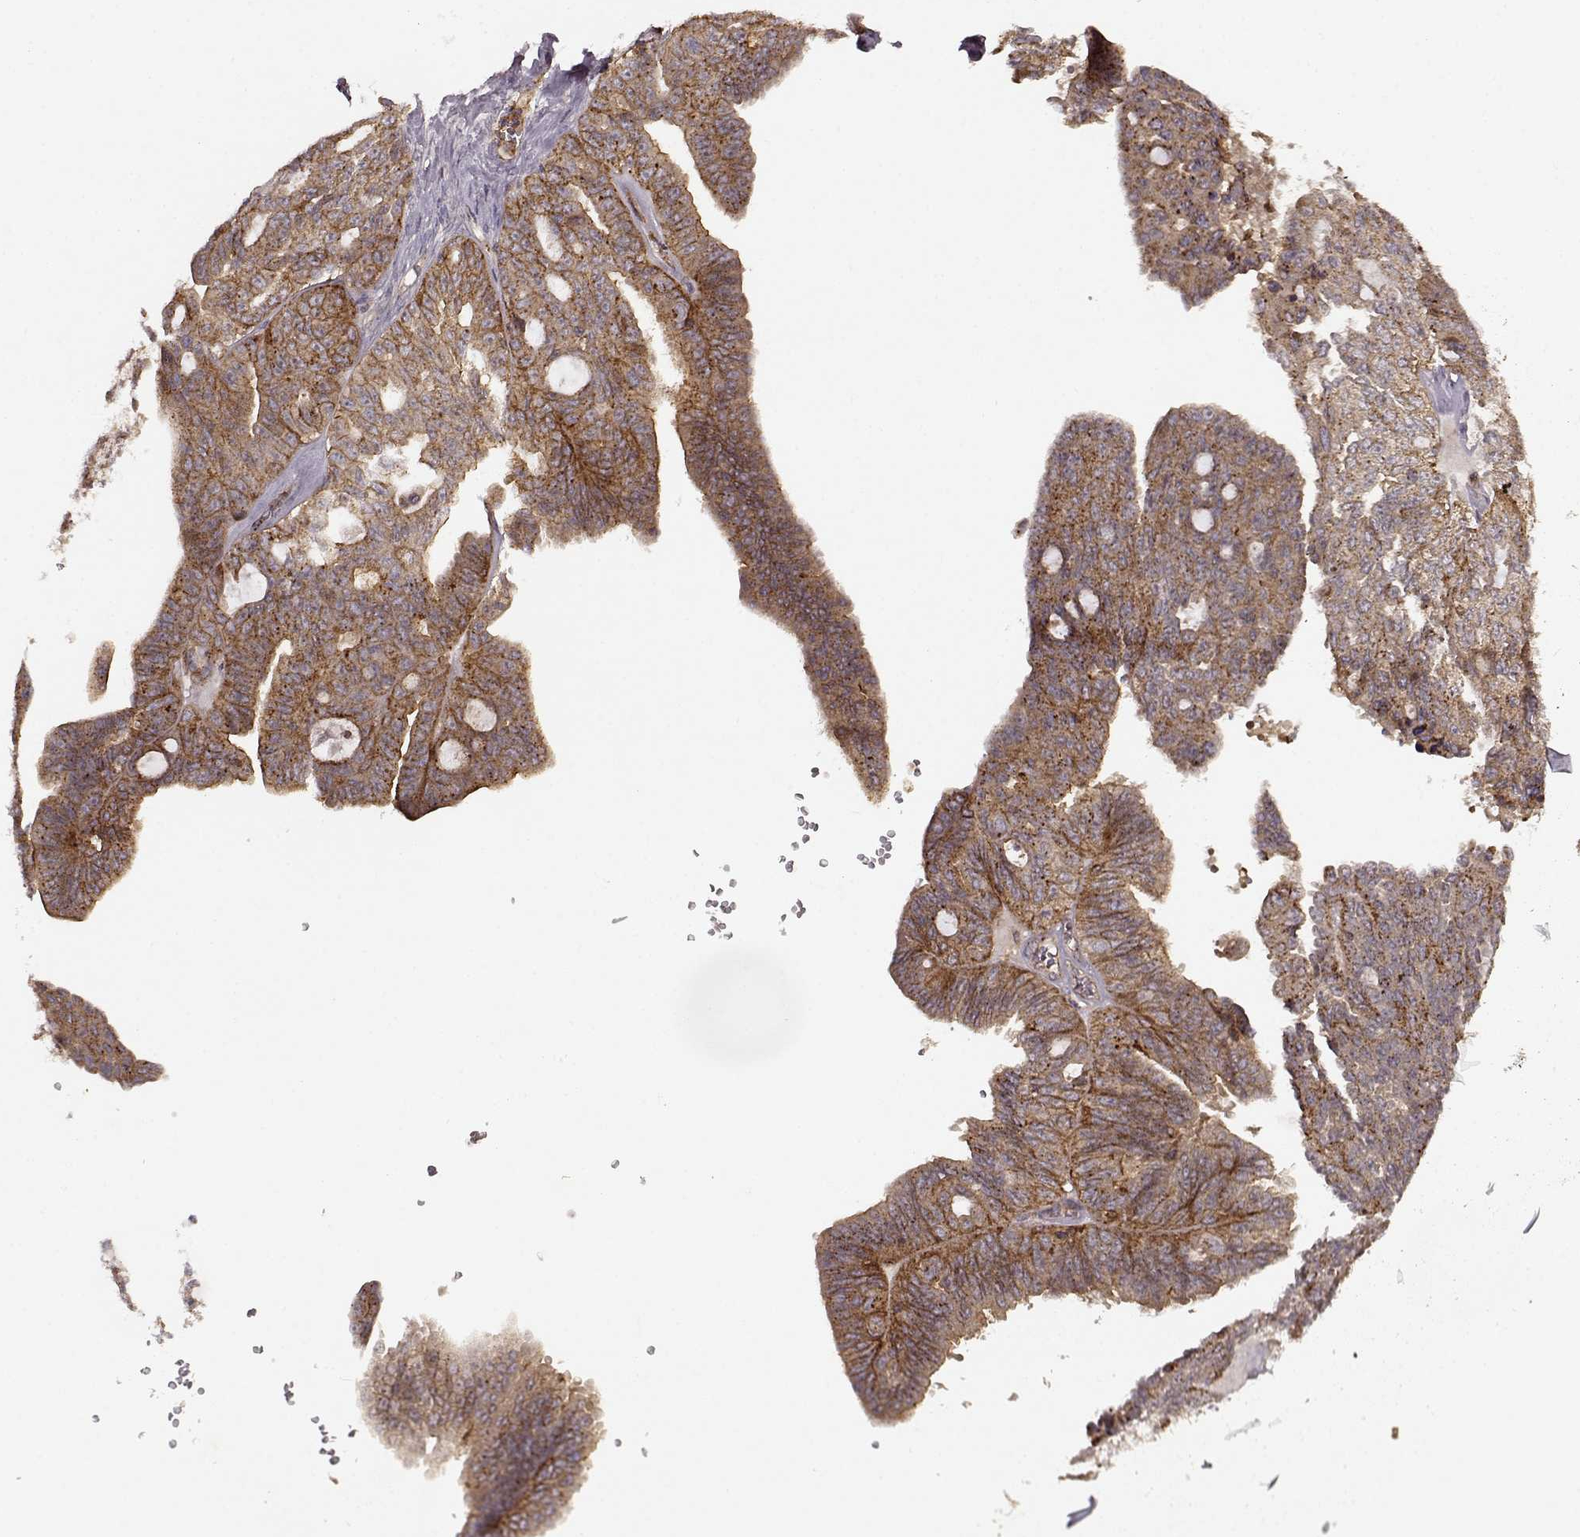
{"staining": {"intensity": "moderate", "quantity": ">75%", "location": "cytoplasmic/membranous"}, "tissue": "ovarian cancer", "cell_type": "Tumor cells", "image_type": "cancer", "snomed": [{"axis": "morphology", "description": "Cystadenocarcinoma, serous, NOS"}, {"axis": "topography", "description": "Ovary"}], "caption": "Ovarian cancer stained with DAB IHC shows medium levels of moderate cytoplasmic/membranous expression in approximately >75% of tumor cells.", "gene": "IFRD2", "patient": {"sex": "female", "age": 71}}